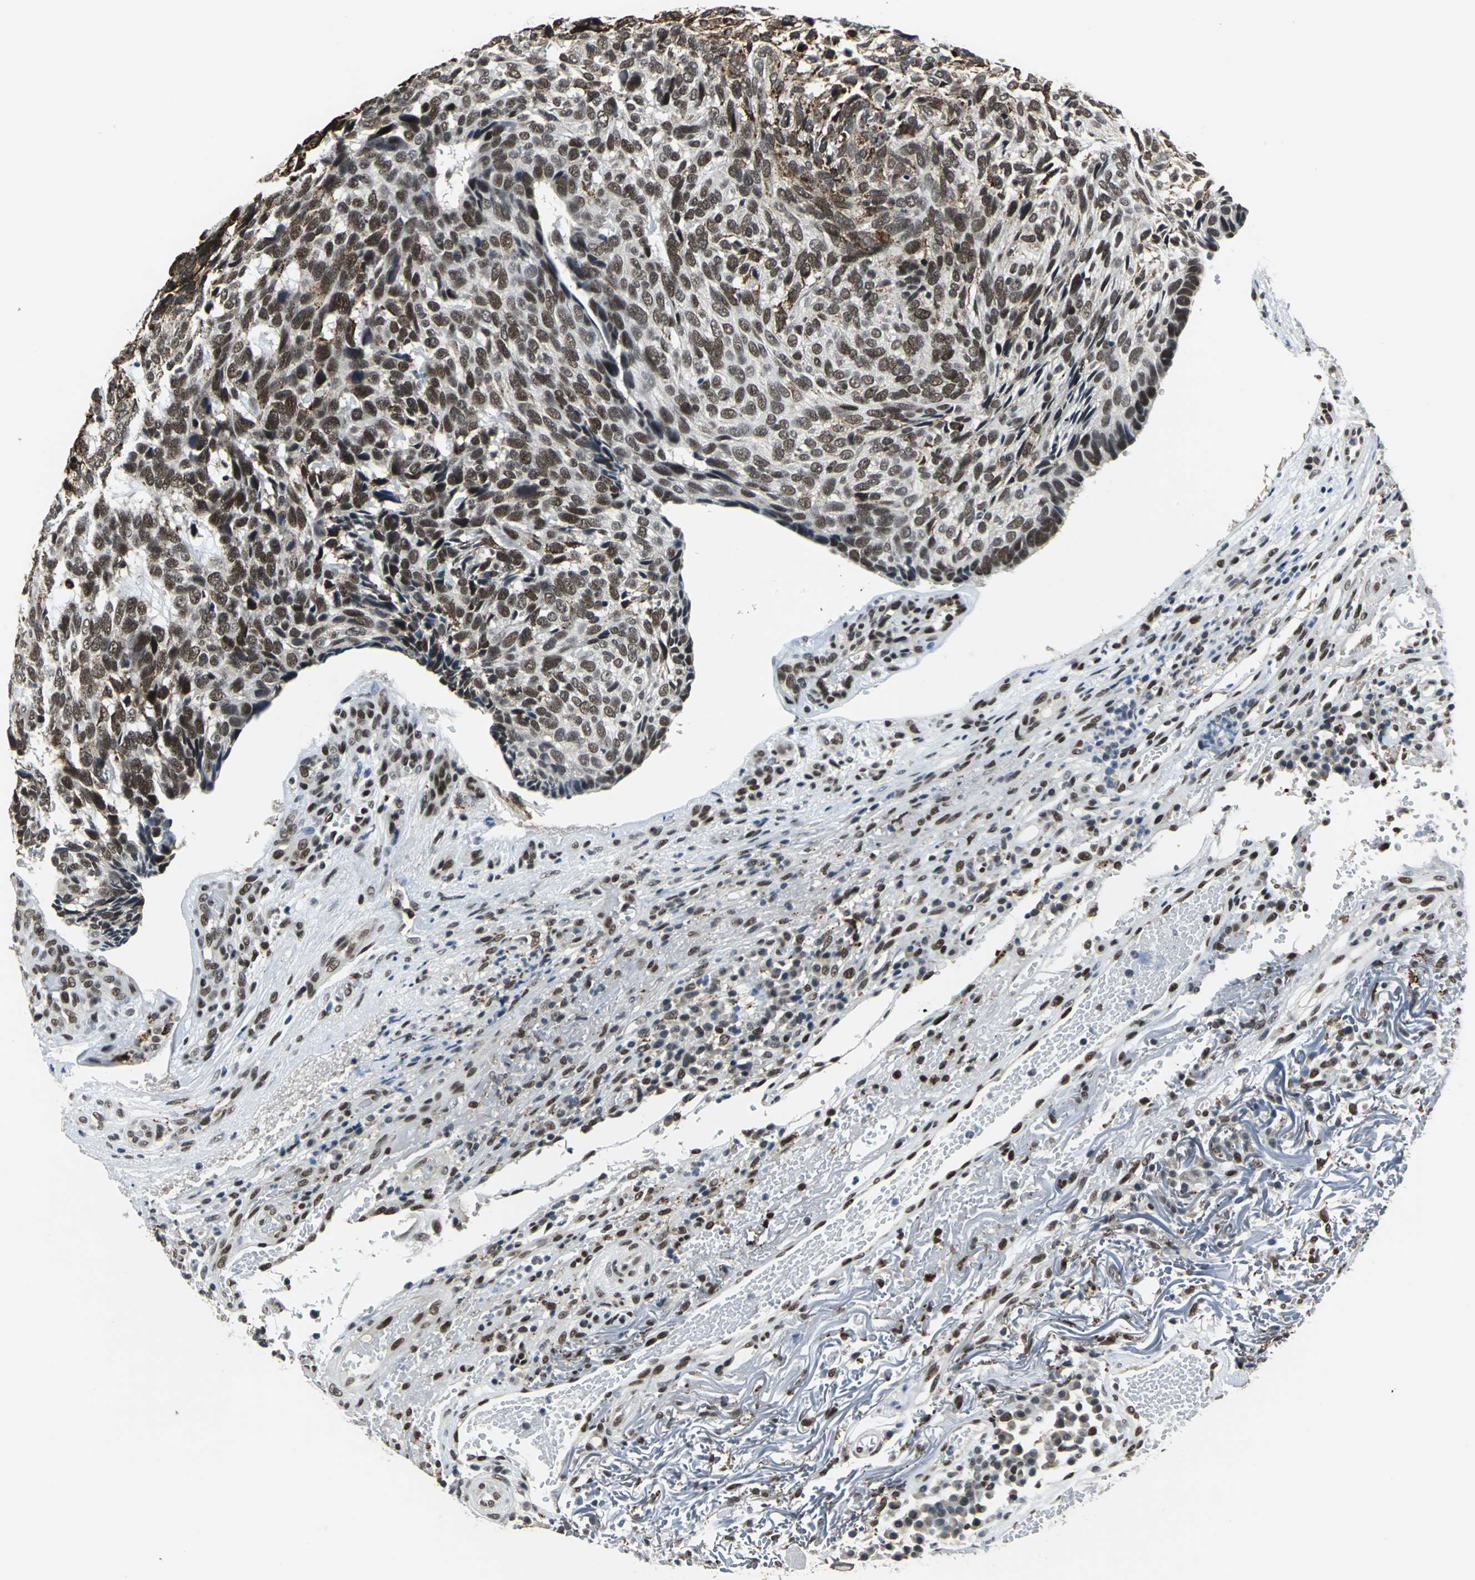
{"staining": {"intensity": "strong", "quantity": ">75%", "location": "nuclear"}, "tissue": "skin cancer", "cell_type": "Tumor cells", "image_type": "cancer", "snomed": [{"axis": "morphology", "description": "Basal cell carcinoma"}, {"axis": "topography", "description": "Skin"}], "caption": "IHC (DAB) staining of skin basal cell carcinoma displays strong nuclear protein expression in approximately >75% of tumor cells. (DAB (3,3'-diaminobenzidine) IHC with brightfield microscopy, high magnification).", "gene": "ELF2", "patient": {"sex": "male", "age": 72}}